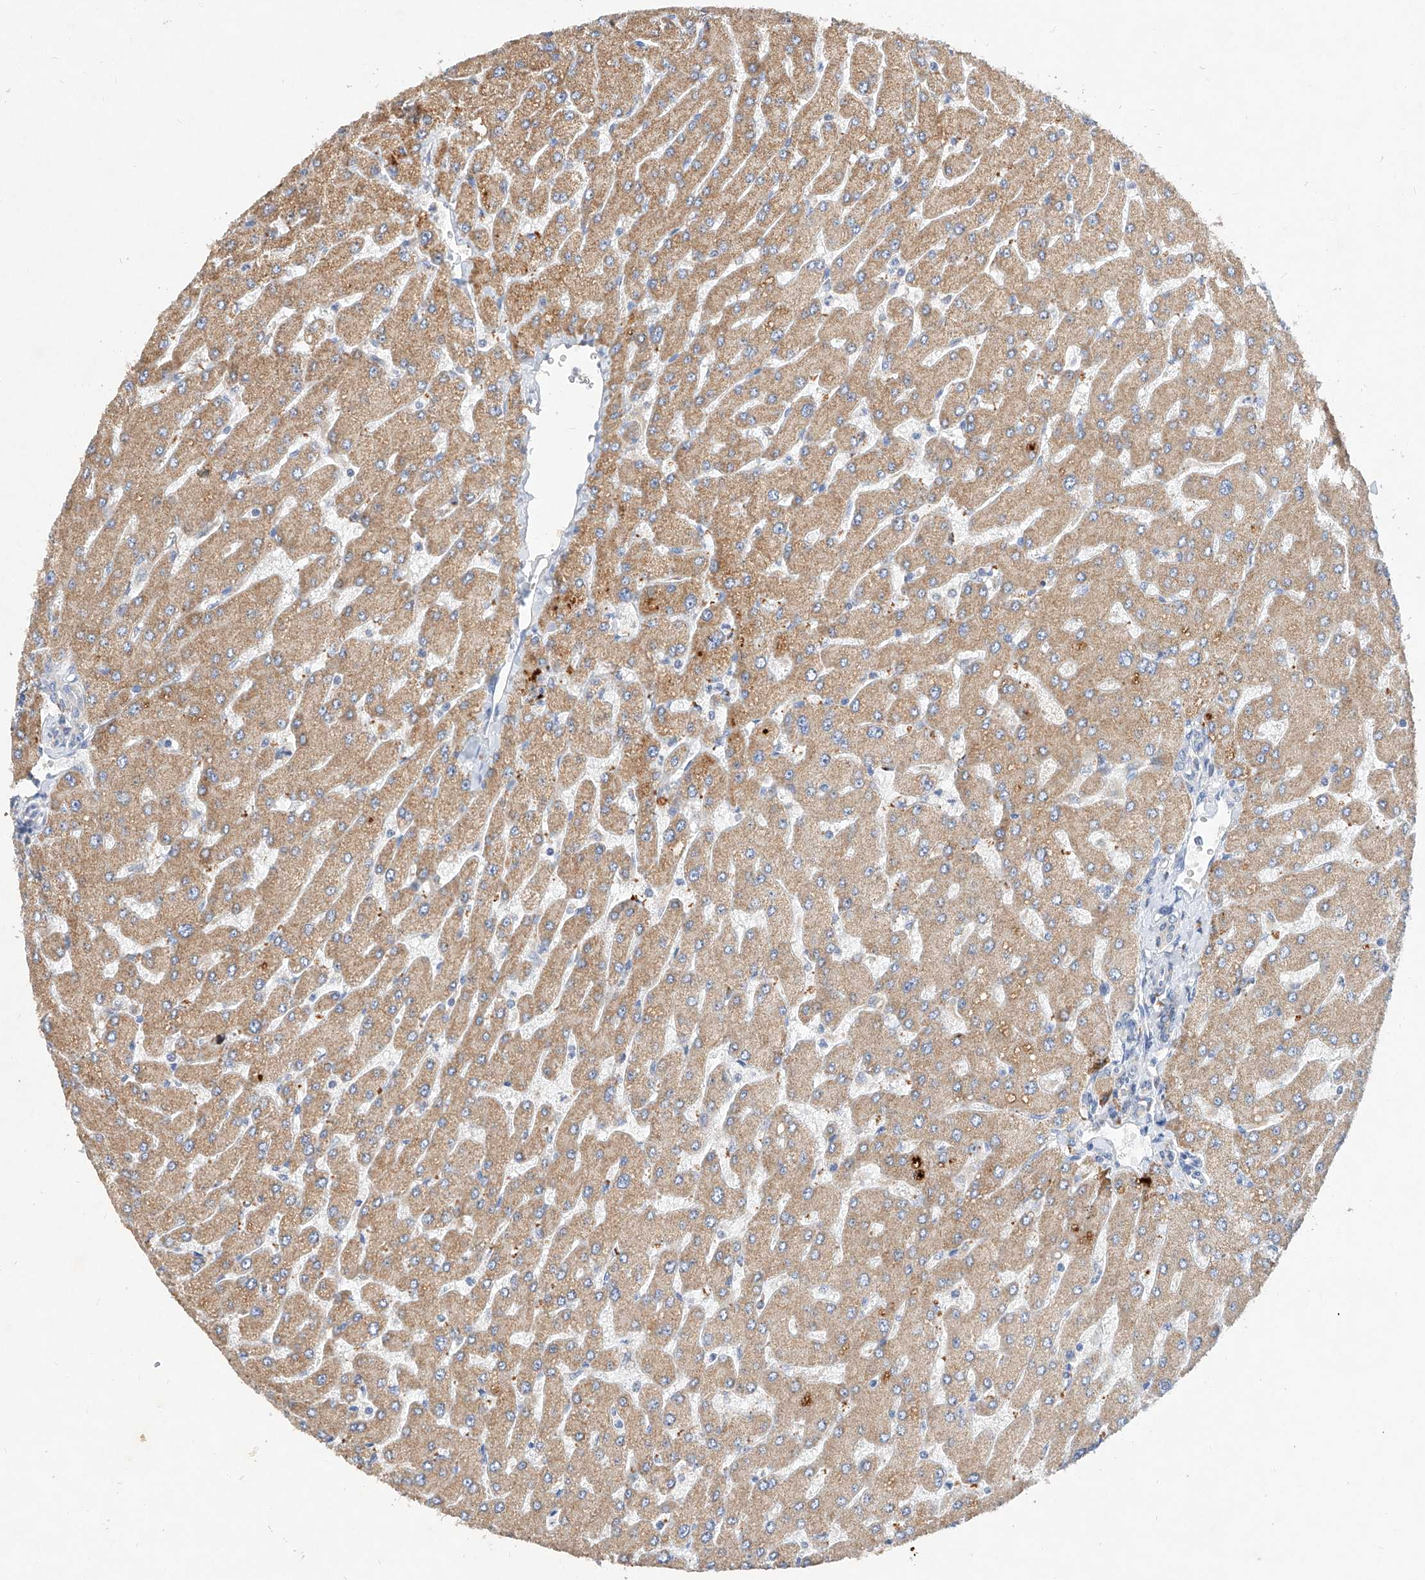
{"staining": {"intensity": "negative", "quantity": "none", "location": "none"}, "tissue": "liver", "cell_type": "Cholangiocytes", "image_type": "normal", "snomed": [{"axis": "morphology", "description": "Normal tissue, NOS"}, {"axis": "topography", "description": "Liver"}], "caption": "This micrograph is of normal liver stained with immunohistochemistry to label a protein in brown with the nuclei are counter-stained blue. There is no positivity in cholangiocytes. (DAB immunohistochemistry, high magnification).", "gene": "AMD1", "patient": {"sex": "male", "age": 55}}